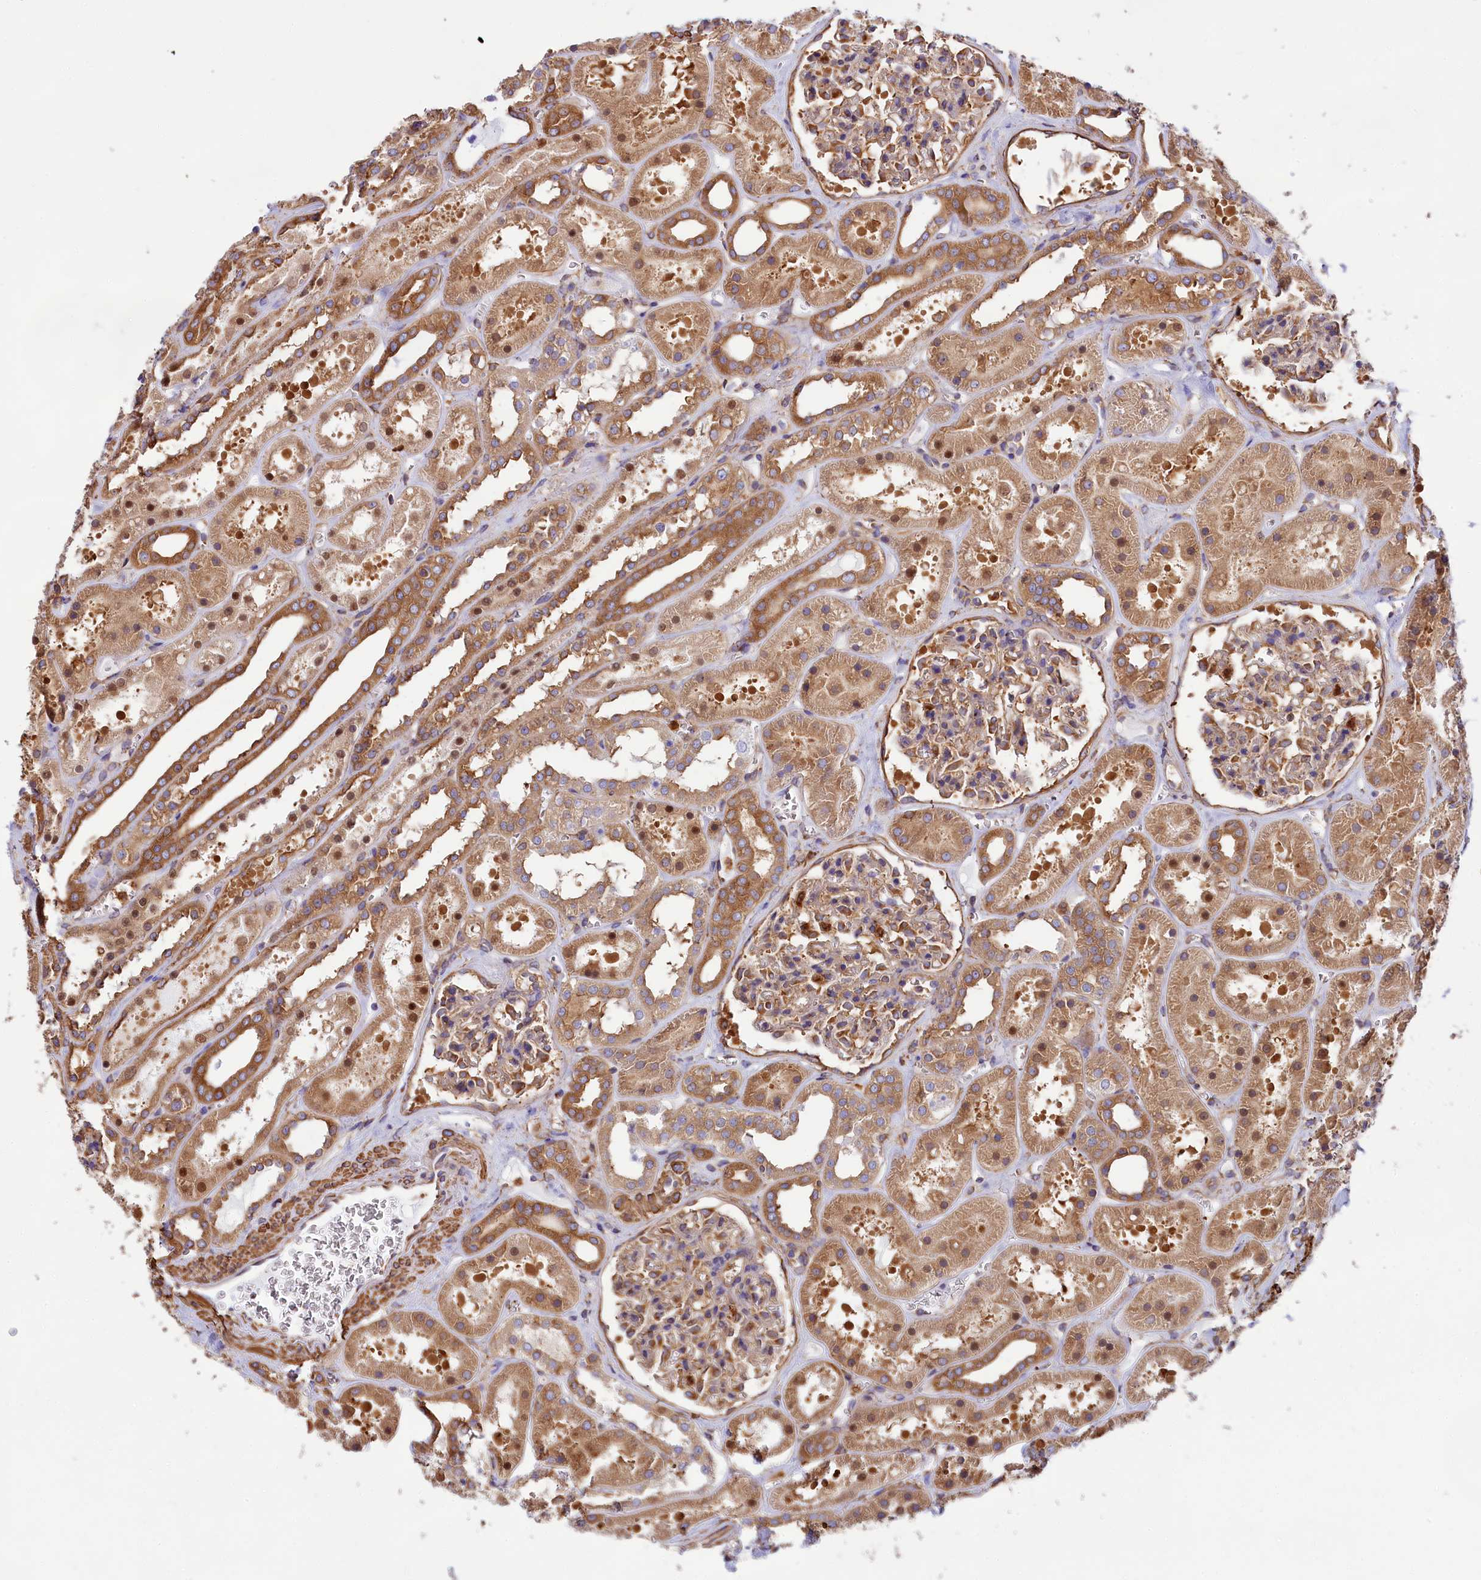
{"staining": {"intensity": "moderate", "quantity": "25%-75%", "location": "cytoplasmic/membranous"}, "tissue": "kidney", "cell_type": "Cells in glomeruli", "image_type": "normal", "snomed": [{"axis": "morphology", "description": "Normal tissue, NOS"}, {"axis": "topography", "description": "Kidney"}], "caption": "Immunohistochemistry (IHC) of unremarkable kidney shows medium levels of moderate cytoplasmic/membranous expression in about 25%-75% of cells in glomeruli.", "gene": "GYS1", "patient": {"sex": "female", "age": 41}}